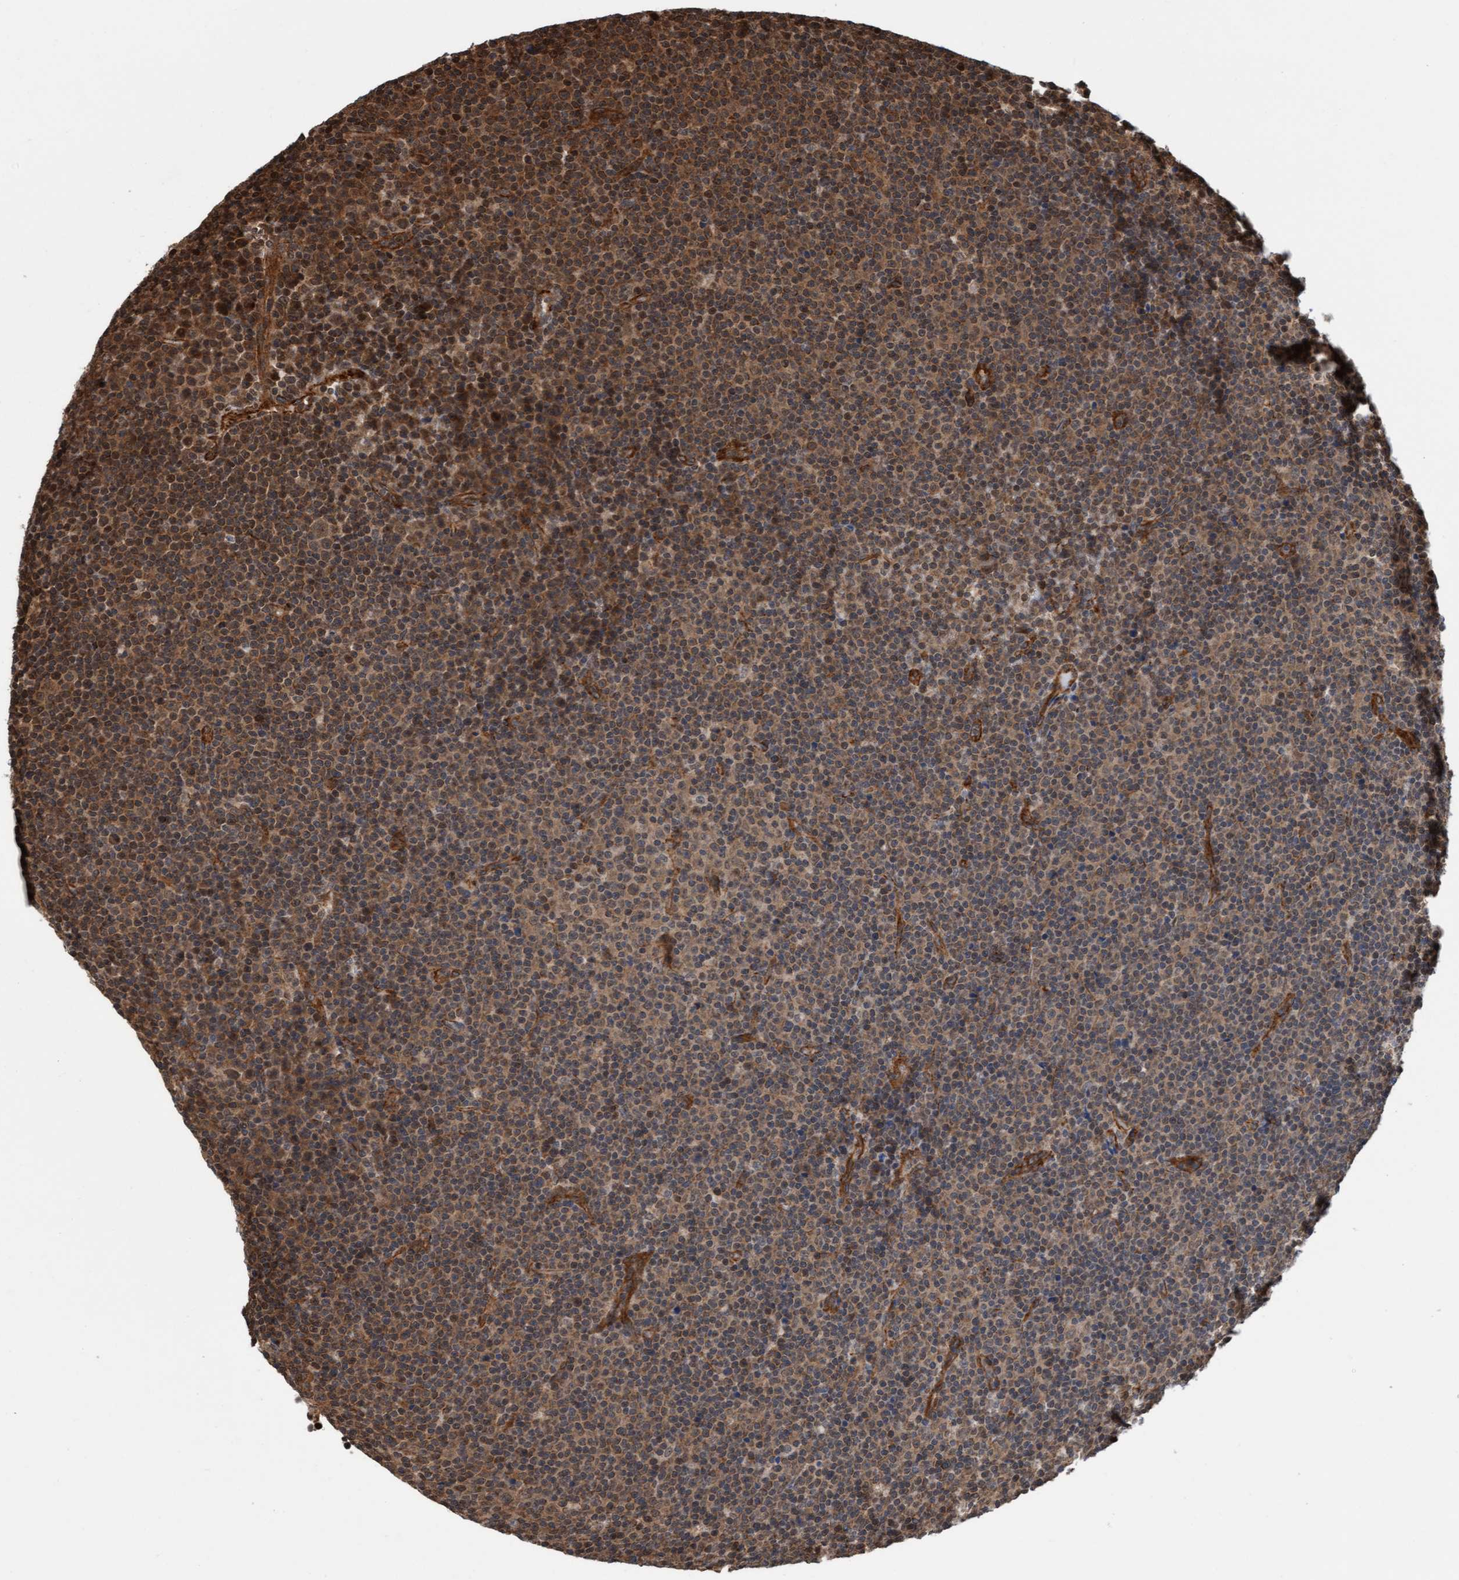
{"staining": {"intensity": "moderate", "quantity": "25%-75%", "location": "cytoplasmic/membranous,nuclear"}, "tissue": "lymphoma", "cell_type": "Tumor cells", "image_type": "cancer", "snomed": [{"axis": "morphology", "description": "Malignant lymphoma, non-Hodgkin's type, Low grade"}, {"axis": "topography", "description": "Lymph node"}], "caption": "This histopathology image displays immunohistochemistry staining of human lymphoma, with medium moderate cytoplasmic/membranous and nuclear positivity in approximately 25%-75% of tumor cells.", "gene": "STXBP4", "patient": {"sex": "female", "age": 67}}